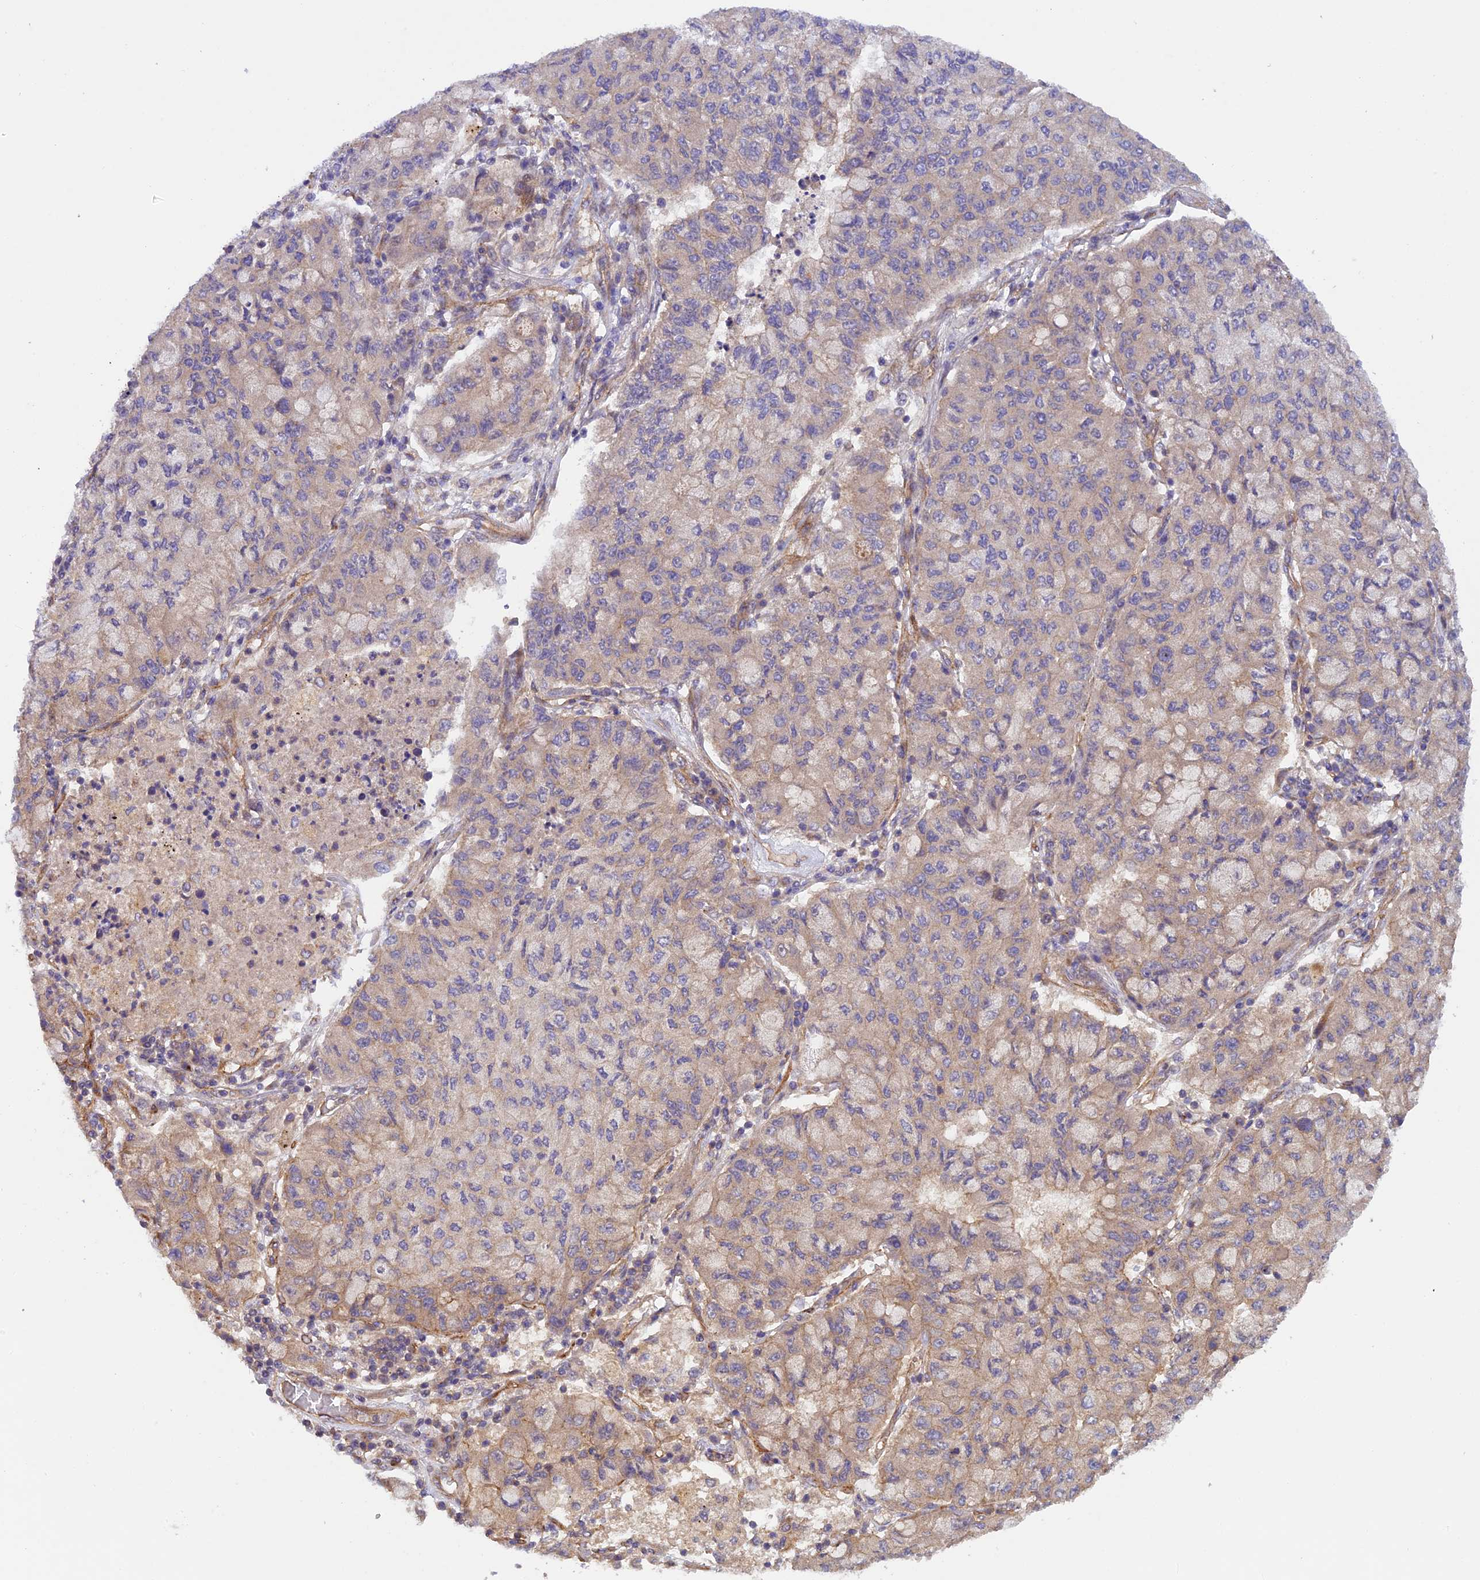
{"staining": {"intensity": "weak", "quantity": "25%-75%", "location": "cytoplasmic/membranous"}, "tissue": "lung cancer", "cell_type": "Tumor cells", "image_type": "cancer", "snomed": [{"axis": "morphology", "description": "Squamous cell carcinoma, NOS"}, {"axis": "topography", "description": "Lung"}], "caption": "A high-resolution micrograph shows immunohistochemistry staining of lung squamous cell carcinoma, which demonstrates weak cytoplasmic/membranous positivity in approximately 25%-75% of tumor cells.", "gene": "ADAMTS15", "patient": {"sex": "male", "age": 74}}